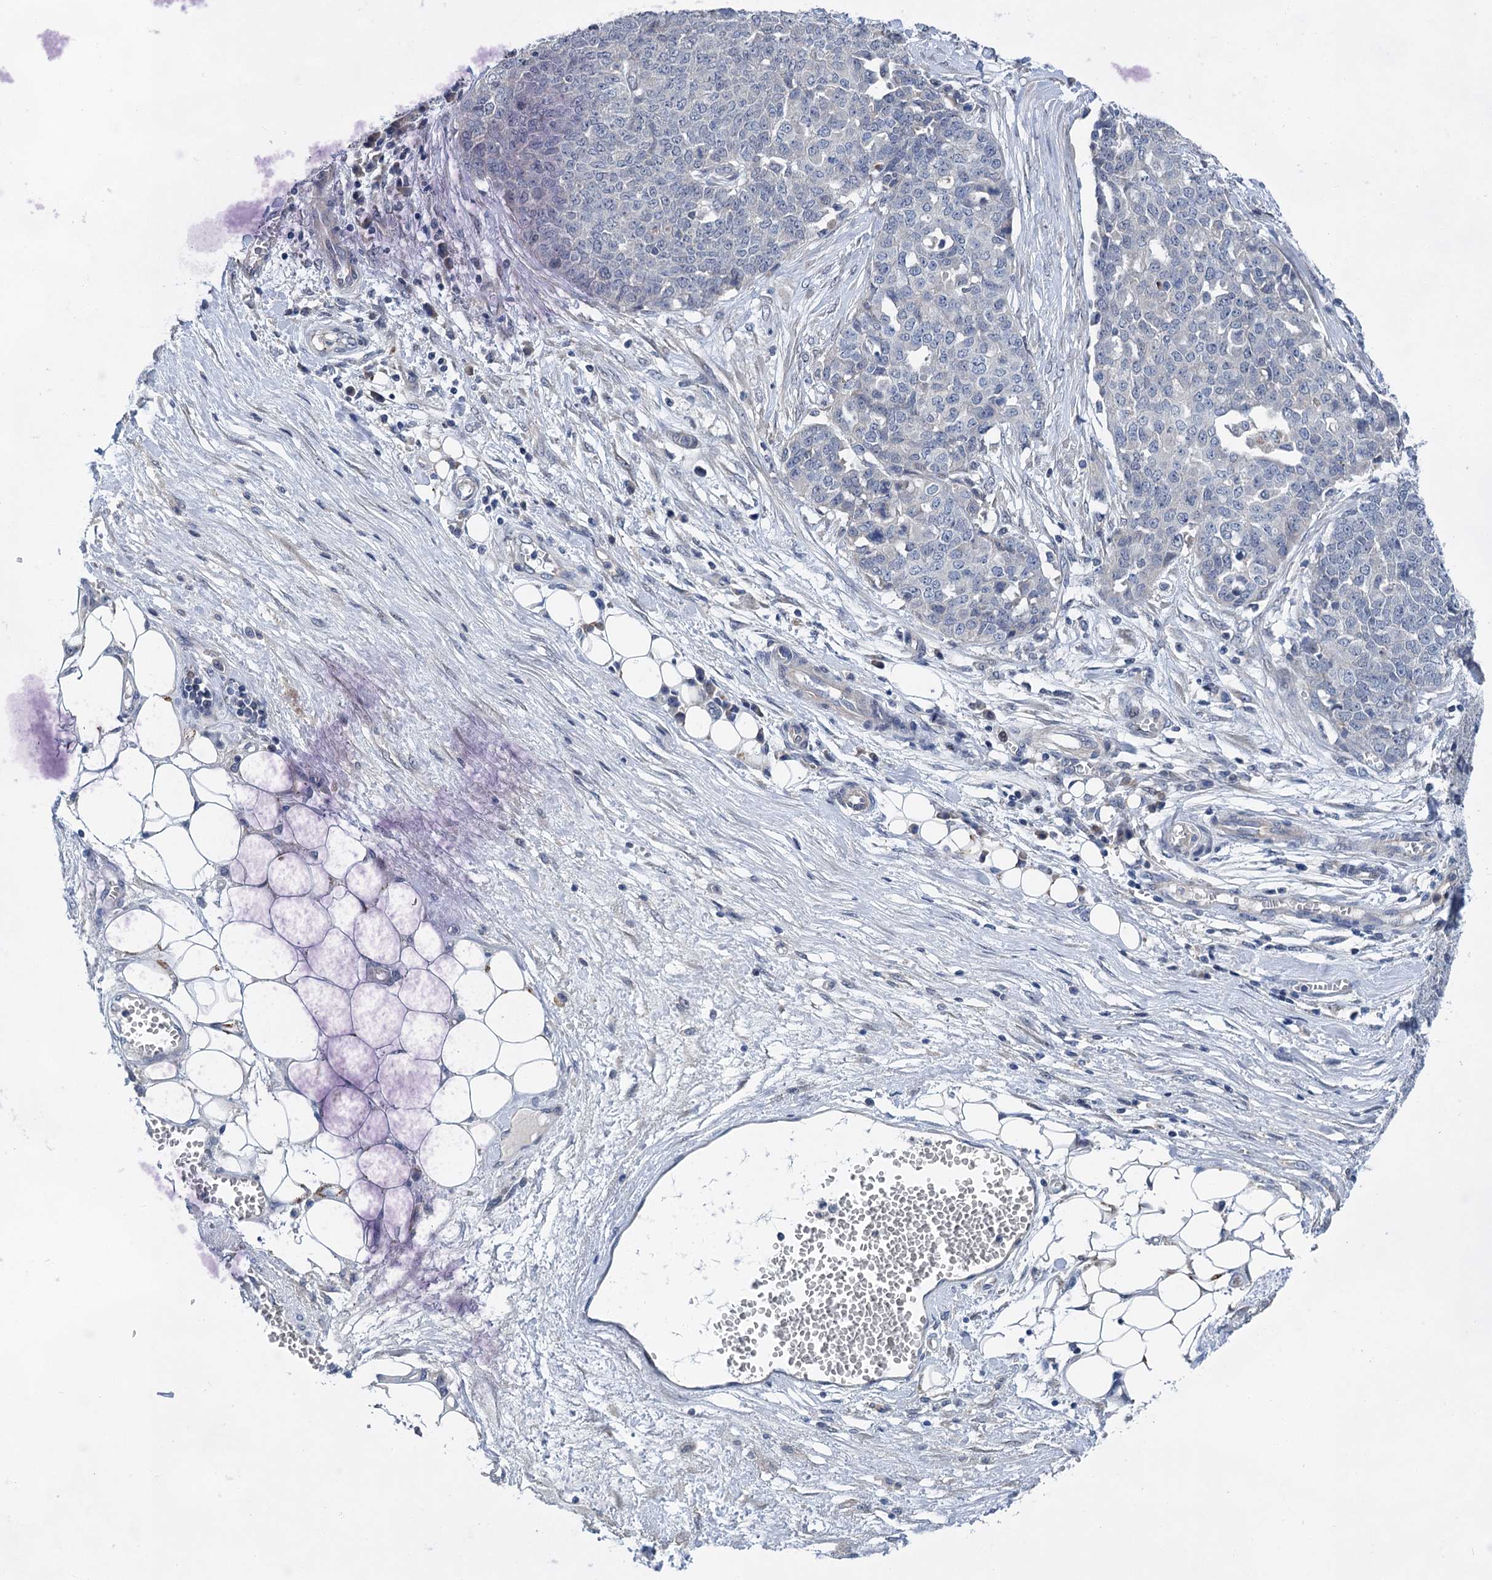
{"staining": {"intensity": "negative", "quantity": "none", "location": "none"}, "tissue": "ovarian cancer", "cell_type": "Tumor cells", "image_type": "cancer", "snomed": [{"axis": "morphology", "description": "Cystadenocarcinoma, serous, NOS"}, {"axis": "topography", "description": "Soft tissue"}, {"axis": "topography", "description": "Ovary"}], "caption": "Image shows no protein expression in tumor cells of ovarian cancer tissue. (Brightfield microscopy of DAB immunohistochemistry (IHC) at high magnification).", "gene": "MORN3", "patient": {"sex": "female", "age": 57}}